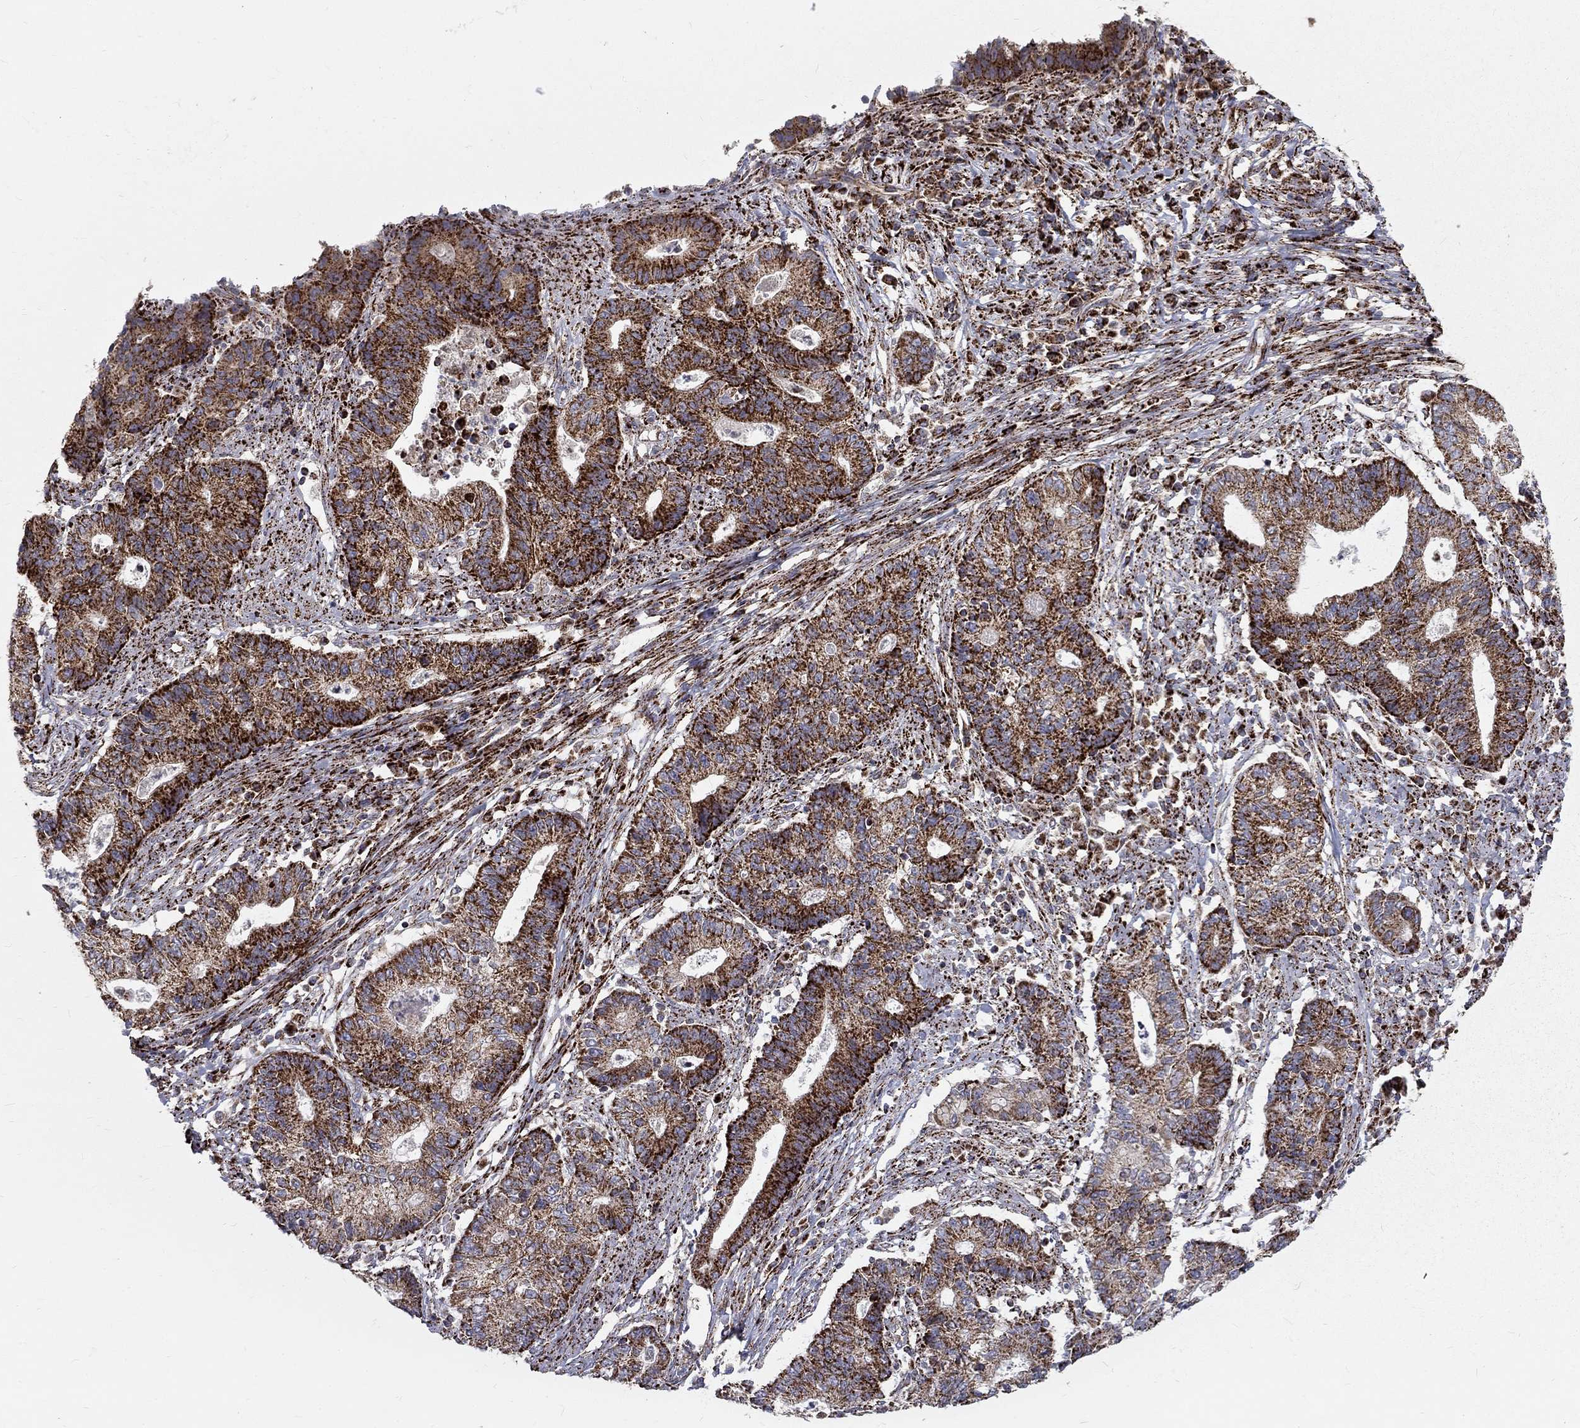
{"staining": {"intensity": "strong", "quantity": ">75%", "location": "cytoplasmic/membranous"}, "tissue": "endometrial cancer", "cell_type": "Tumor cells", "image_type": "cancer", "snomed": [{"axis": "morphology", "description": "Adenocarcinoma, NOS"}, {"axis": "topography", "description": "Uterus"}, {"axis": "topography", "description": "Endometrium"}], "caption": "The micrograph displays a brown stain indicating the presence of a protein in the cytoplasmic/membranous of tumor cells in endometrial cancer (adenocarcinoma).", "gene": "ALDH1B1", "patient": {"sex": "female", "age": 54}}